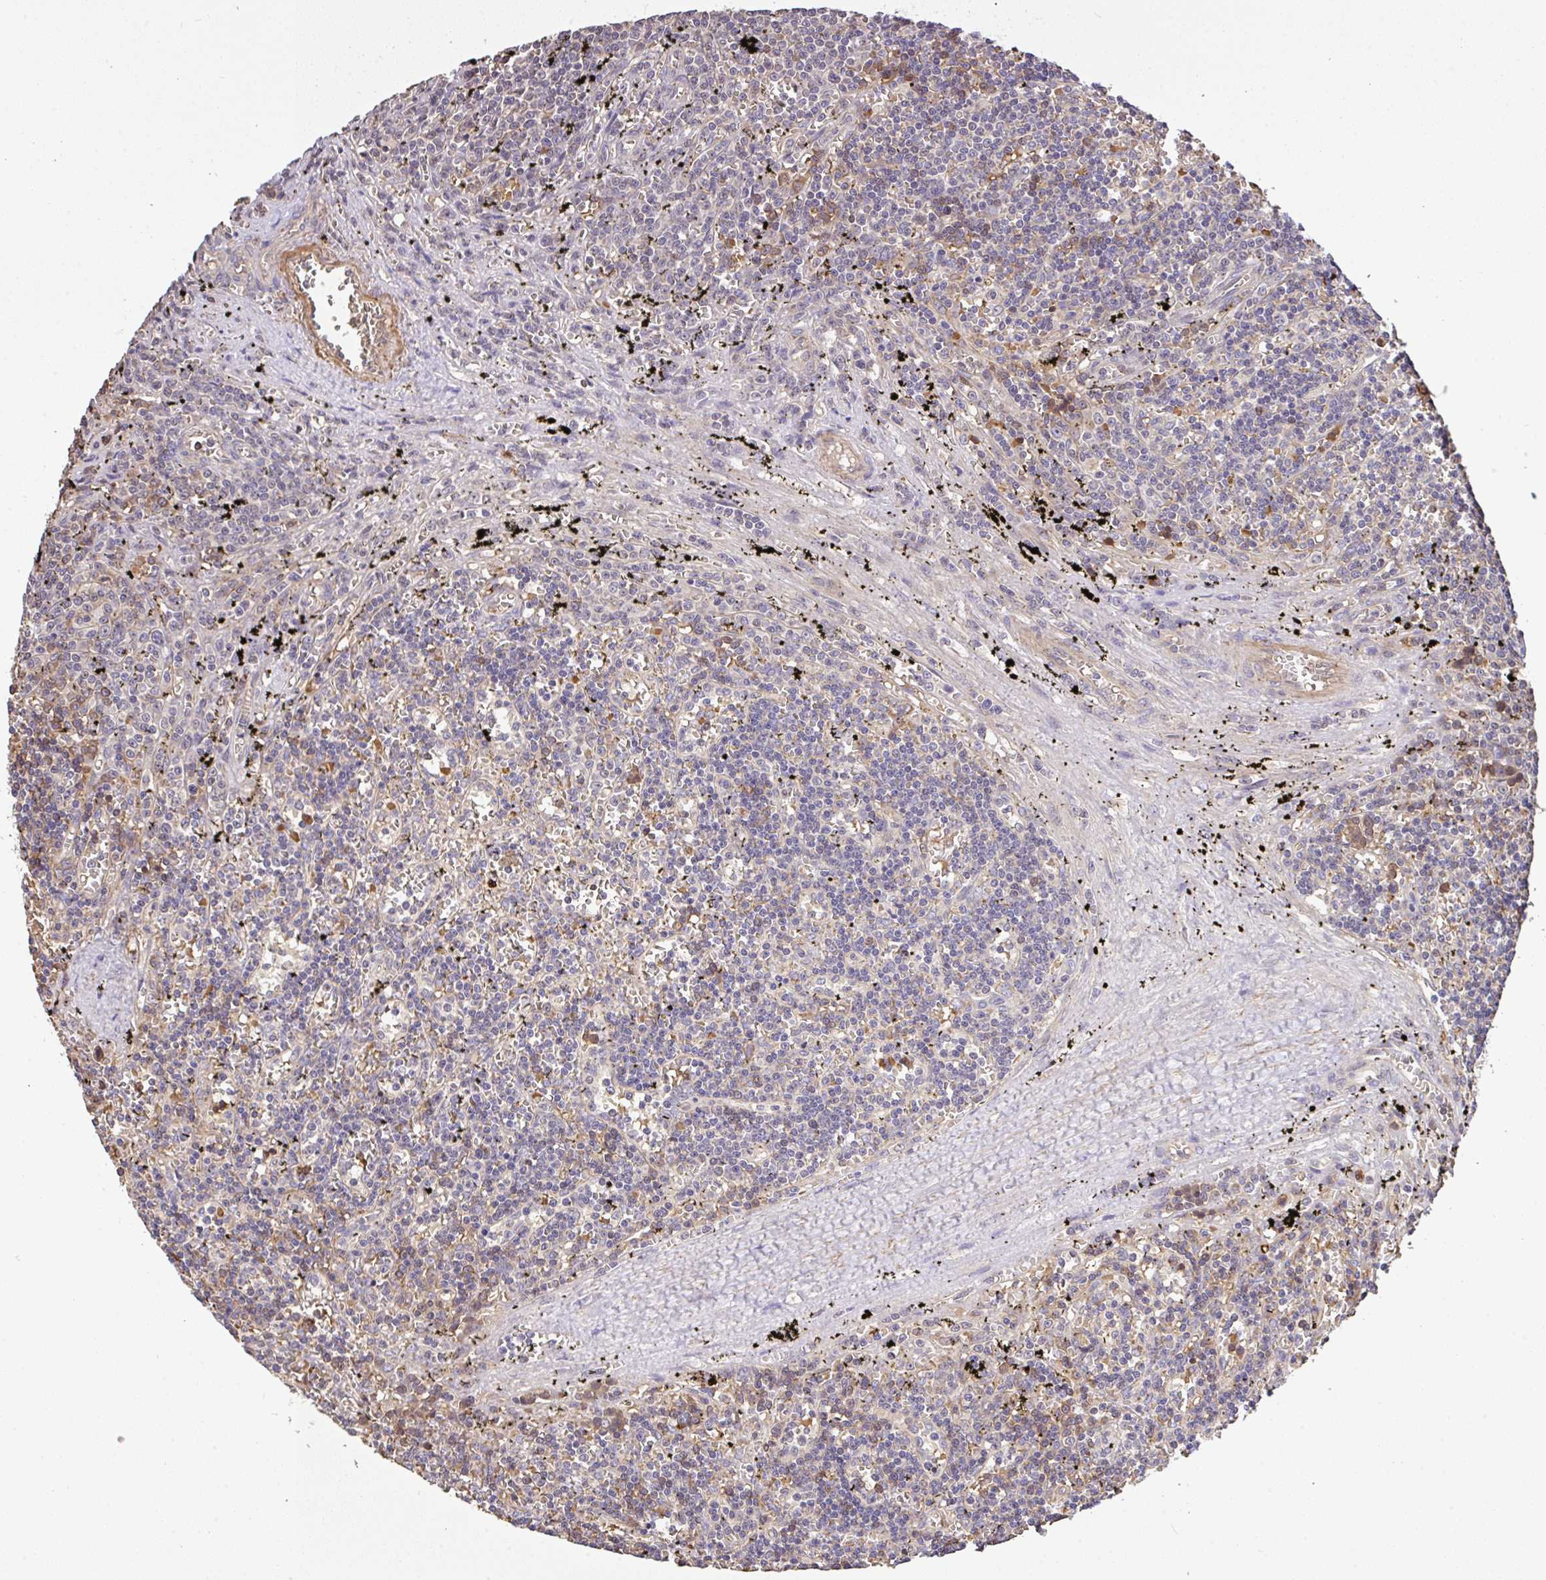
{"staining": {"intensity": "negative", "quantity": "none", "location": "none"}, "tissue": "lymphoma", "cell_type": "Tumor cells", "image_type": "cancer", "snomed": [{"axis": "morphology", "description": "Malignant lymphoma, non-Hodgkin's type, Low grade"}, {"axis": "topography", "description": "Spleen"}], "caption": "Immunohistochemistry (IHC) histopathology image of neoplastic tissue: human malignant lymphoma, non-Hodgkin's type (low-grade) stained with DAB demonstrates no significant protein expression in tumor cells. The staining was performed using DAB to visualize the protein expression in brown, while the nuclei were stained in blue with hematoxylin (Magnification: 20x).", "gene": "C1QTNF9B", "patient": {"sex": "male", "age": 60}}